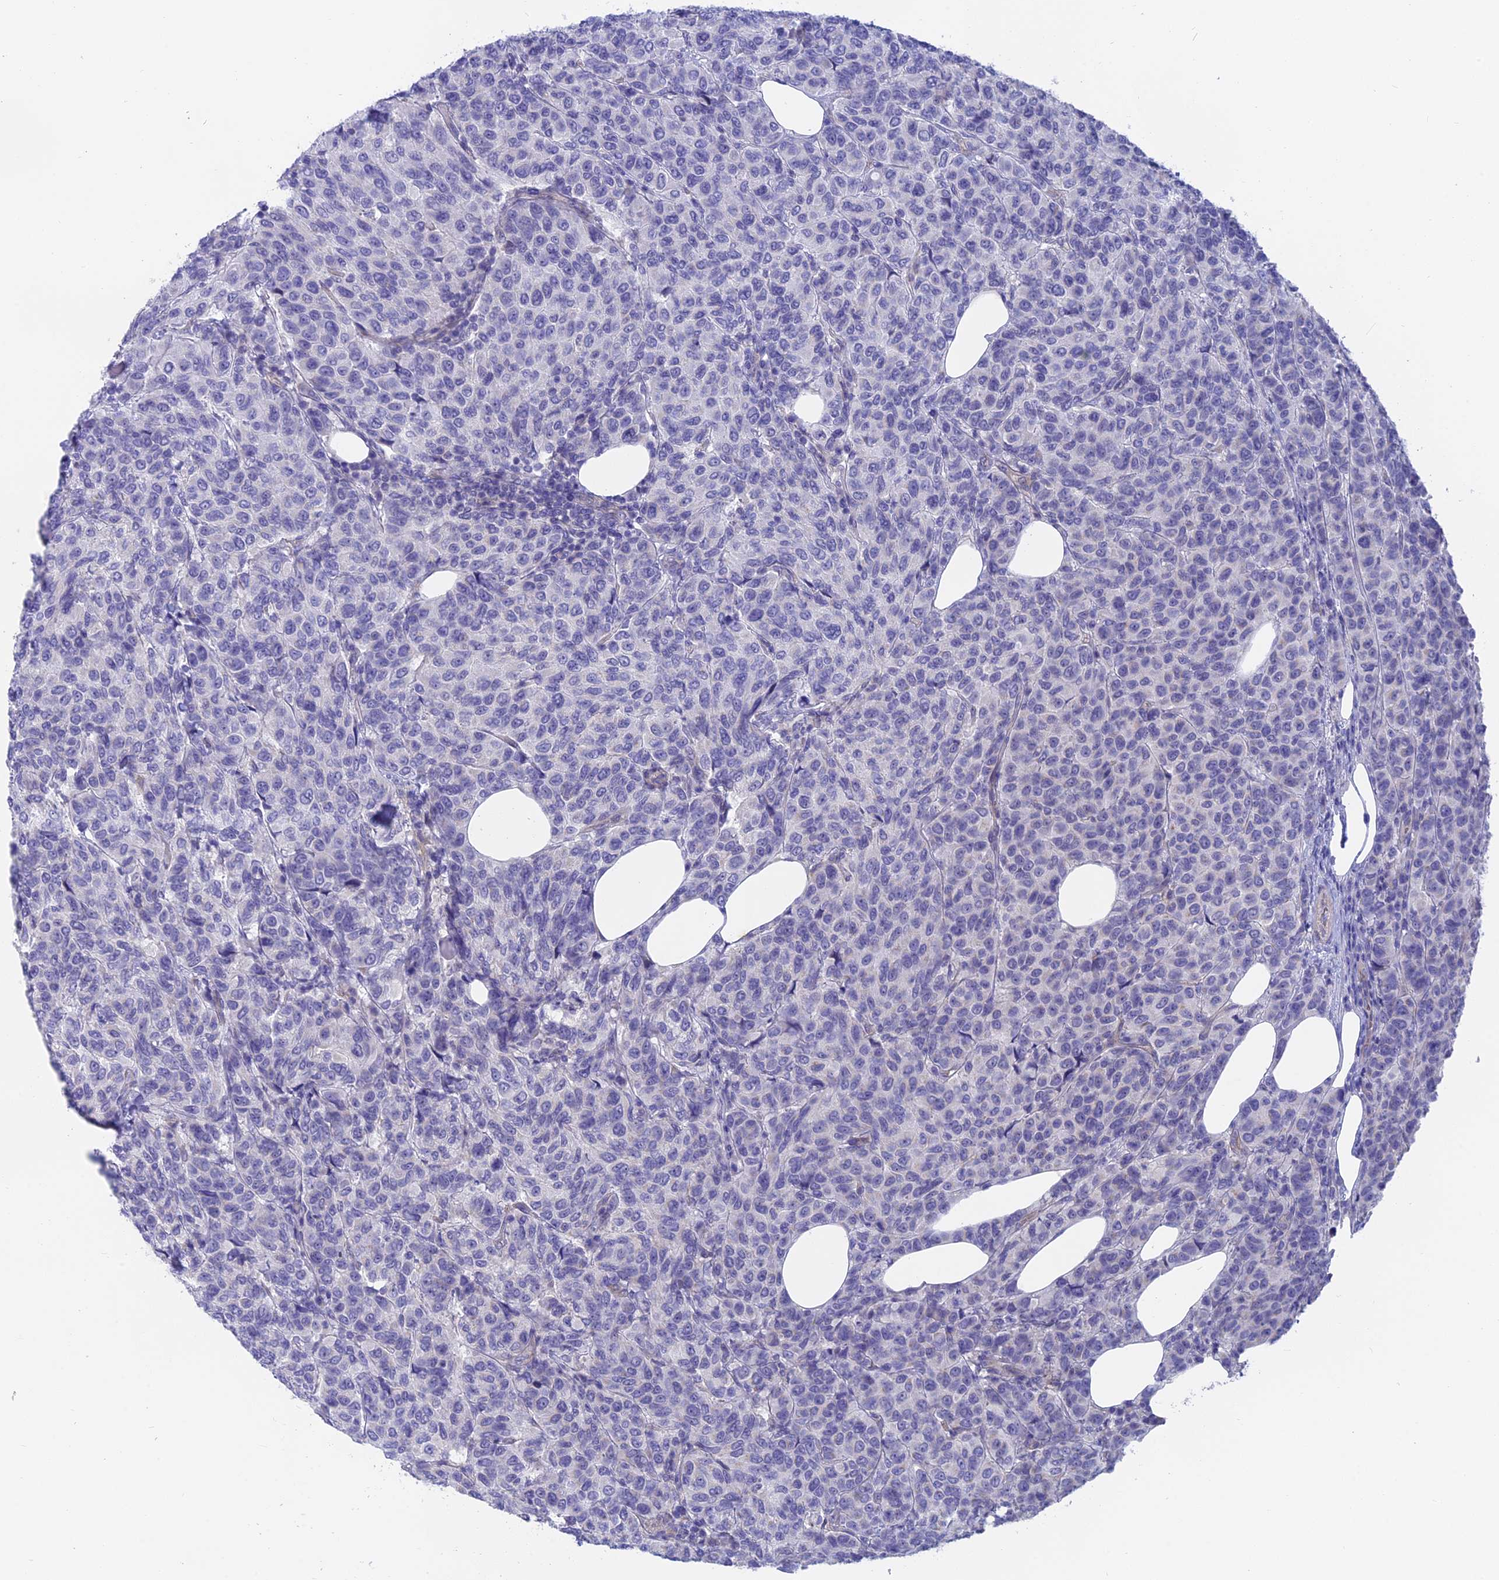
{"staining": {"intensity": "negative", "quantity": "none", "location": "none"}, "tissue": "breast cancer", "cell_type": "Tumor cells", "image_type": "cancer", "snomed": [{"axis": "morphology", "description": "Duct carcinoma"}, {"axis": "topography", "description": "Breast"}], "caption": "High magnification brightfield microscopy of infiltrating ductal carcinoma (breast) stained with DAB (3,3'-diaminobenzidine) (brown) and counterstained with hematoxylin (blue): tumor cells show no significant expression.", "gene": "GLB1L", "patient": {"sex": "female", "age": 55}}